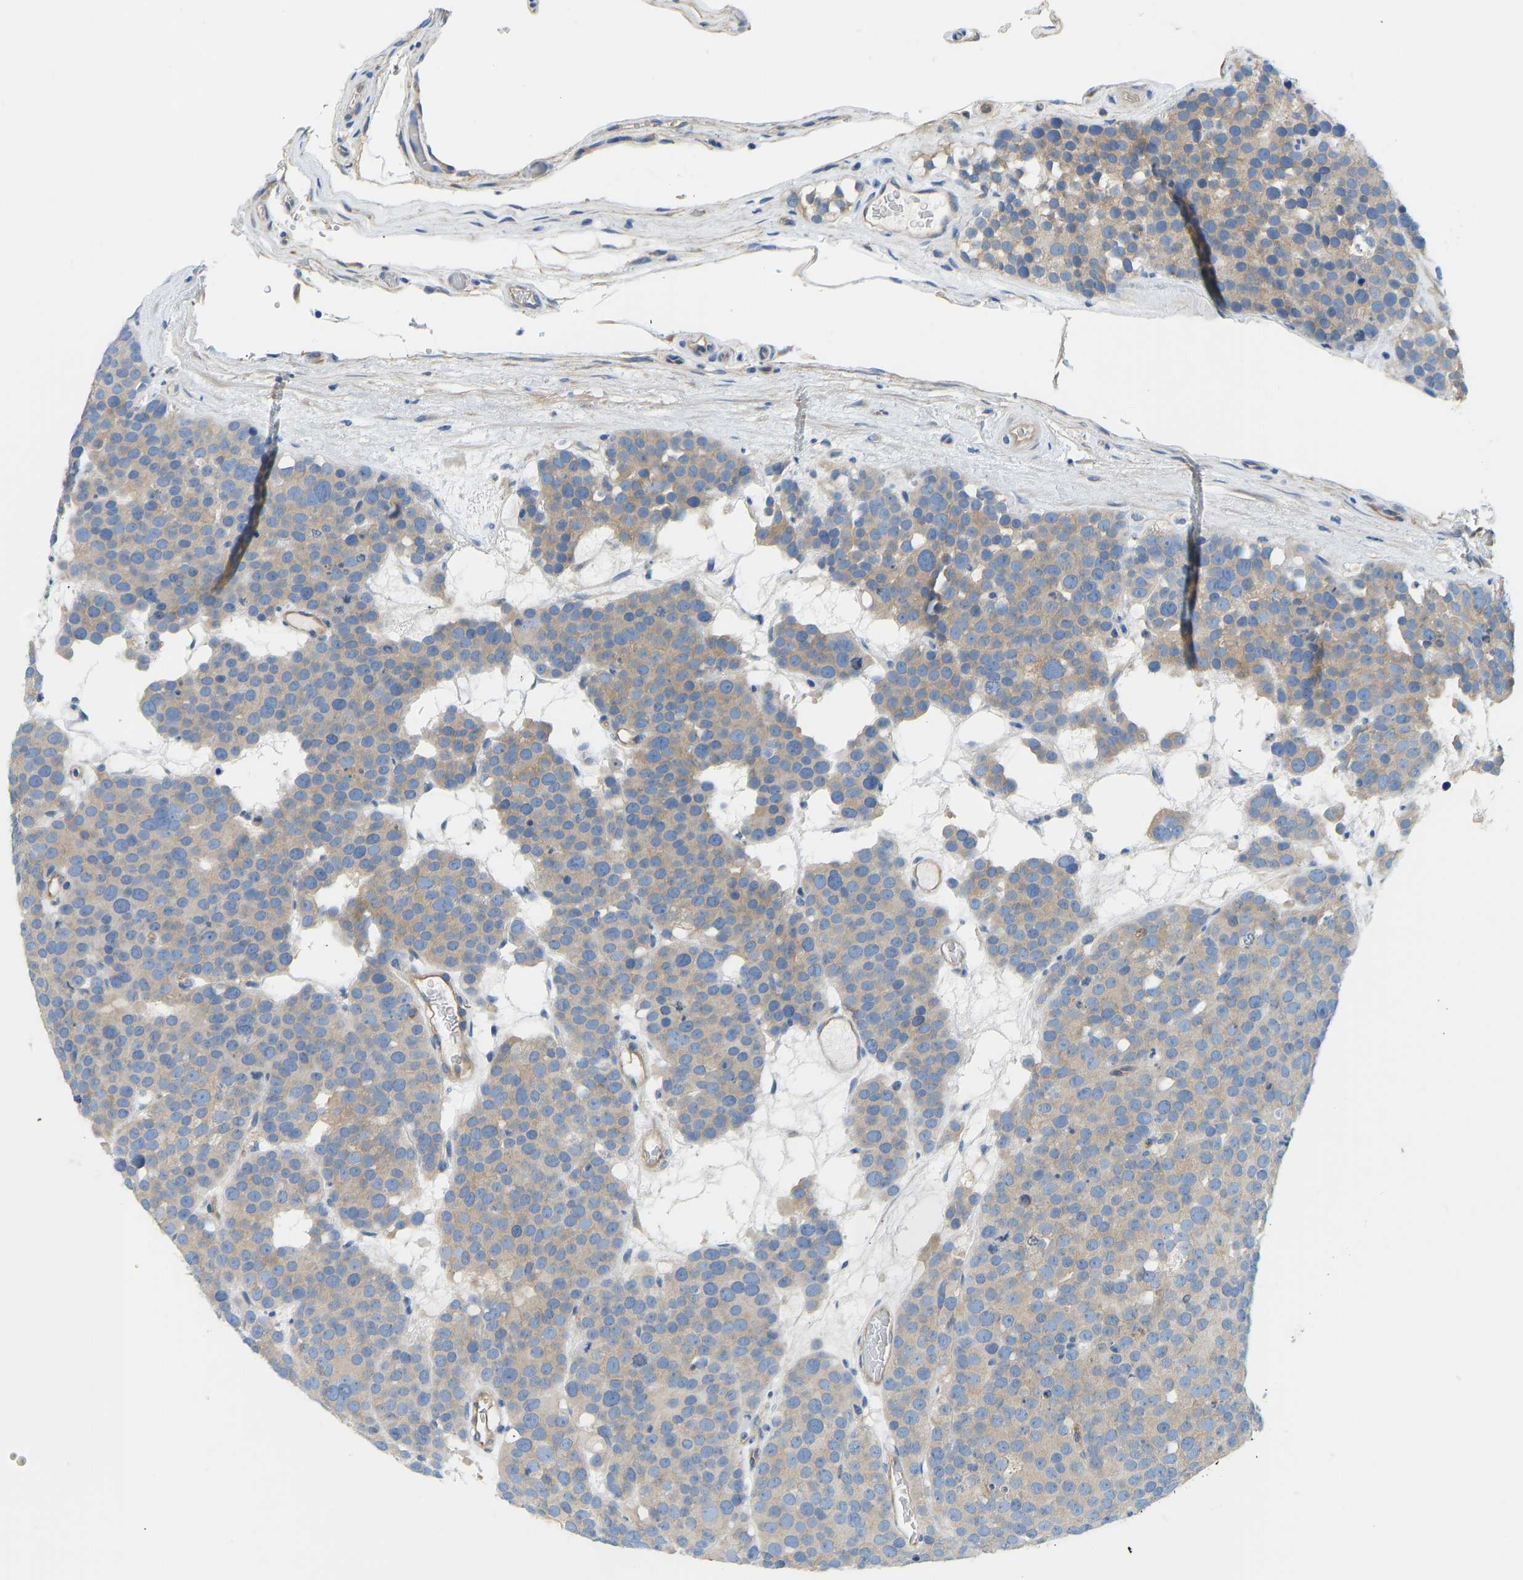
{"staining": {"intensity": "weak", "quantity": "25%-75%", "location": "cytoplasmic/membranous"}, "tissue": "testis cancer", "cell_type": "Tumor cells", "image_type": "cancer", "snomed": [{"axis": "morphology", "description": "Seminoma, NOS"}, {"axis": "topography", "description": "Testis"}], "caption": "Immunohistochemistry of testis cancer displays low levels of weak cytoplasmic/membranous expression in about 25%-75% of tumor cells.", "gene": "CHAD", "patient": {"sex": "male", "age": 71}}